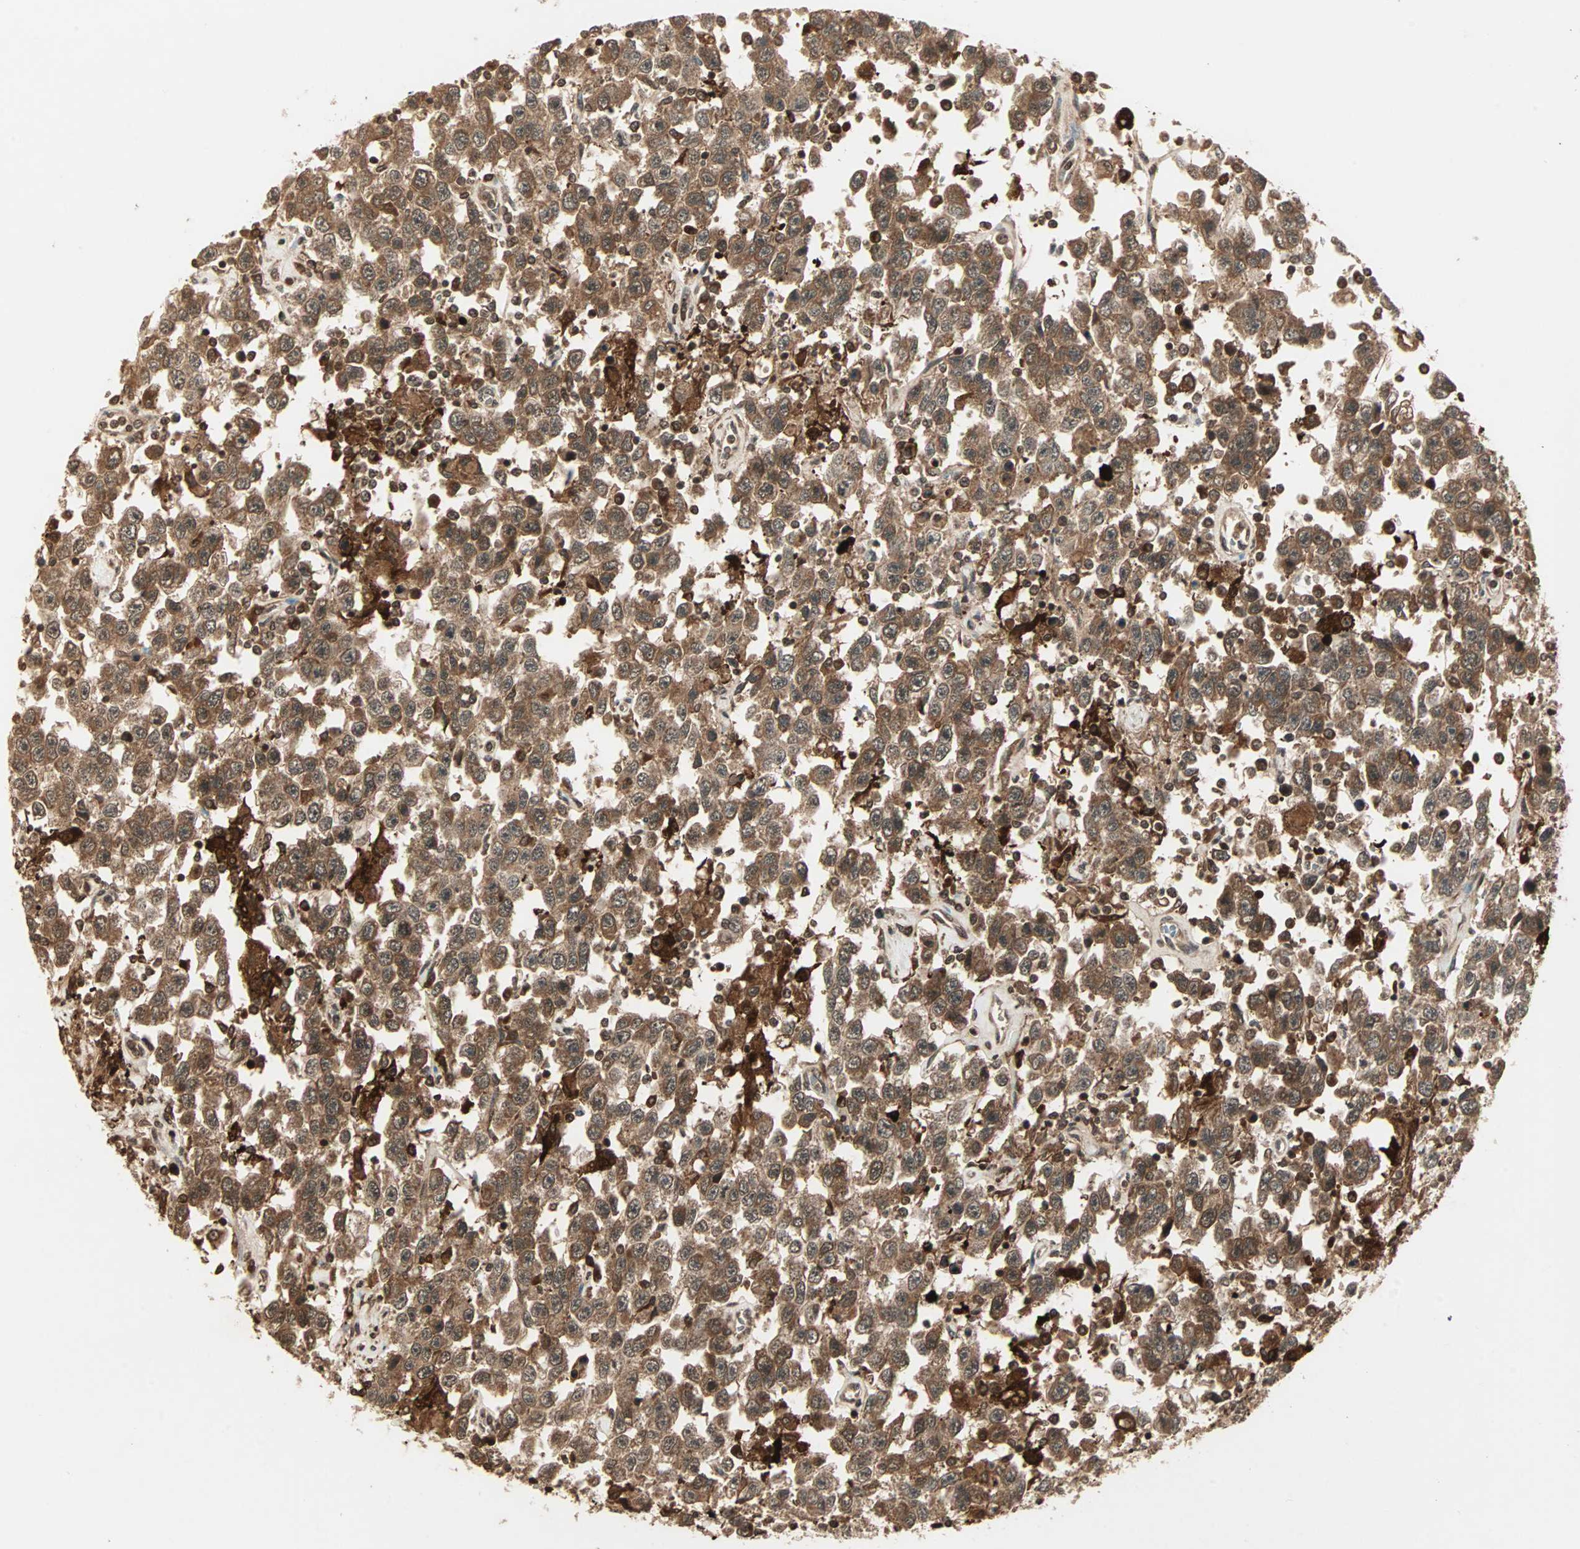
{"staining": {"intensity": "moderate", "quantity": ">75%", "location": "cytoplasmic/membranous"}, "tissue": "testis cancer", "cell_type": "Tumor cells", "image_type": "cancer", "snomed": [{"axis": "morphology", "description": "Seminoma, NOS"}, {"axis": "topography", "description": "Testis"}], "caption": "High-power microscopy captured an IHC micrograph of testis cancer, revealing moderate cytoplasmic/membranous expression in approximately >75% of tumor cells.", "gene": "RFFL", "patient": {"sex": "male", "age": 41}}